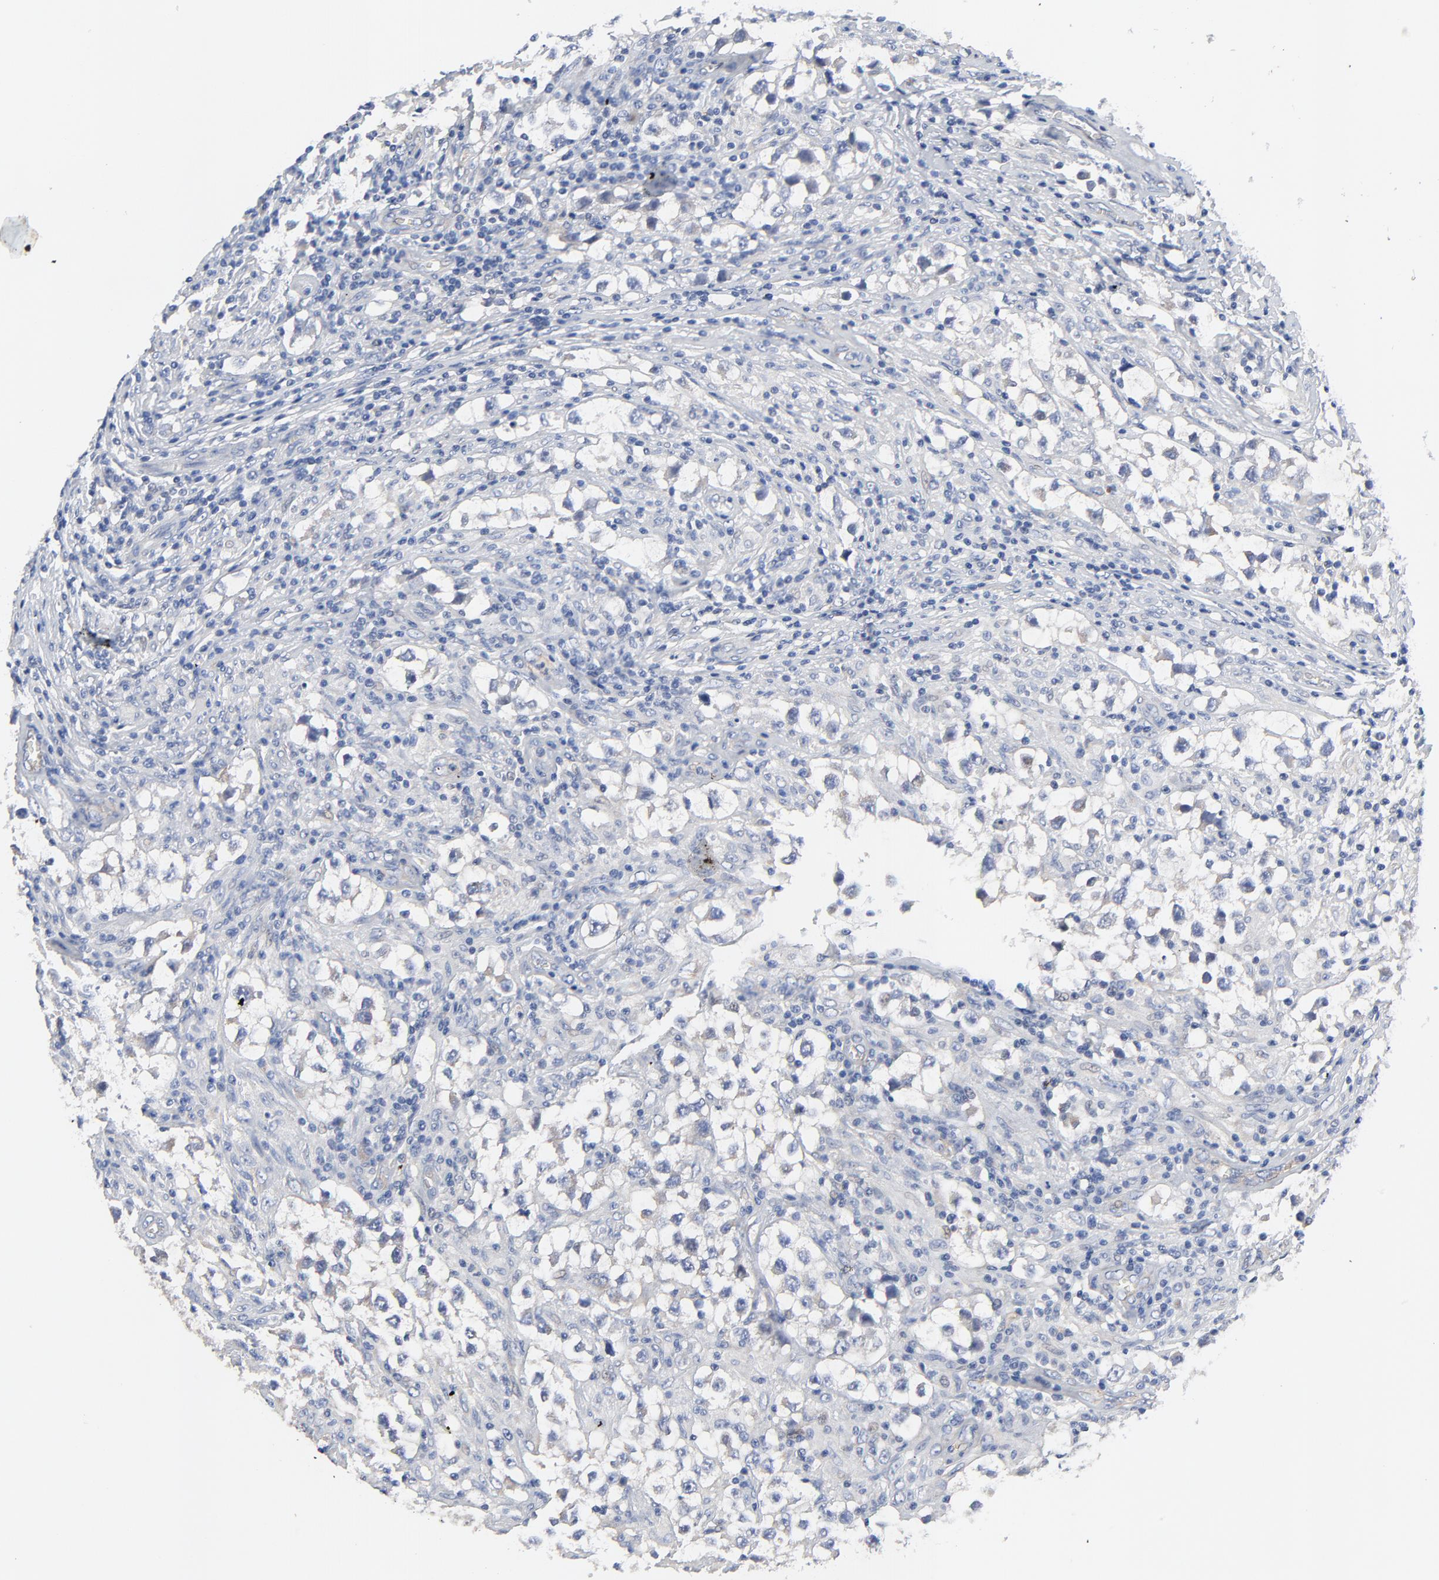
{"staining": {"intensity": "negative", "quantity": "none", "location": "none"}, "tissue": "testis cancer", "cell_type": "Tumor cells", "image_type": "cancer", "snomed": [{"axis": "morphology", "description": "Seminoma, NOS"}, {"axis": "topography", "description": "Testis"}], "caption": "The photomicrograph reveals no significant expression in tumor cells of testis seminoma. The staining is performed using DAB (3,3'-diaminobenzidine) brown chromogen with nuclei counter-stained in using hematoxylin.", "gene": "VAV2", "patient": {"sex": "male", "age": 32}}